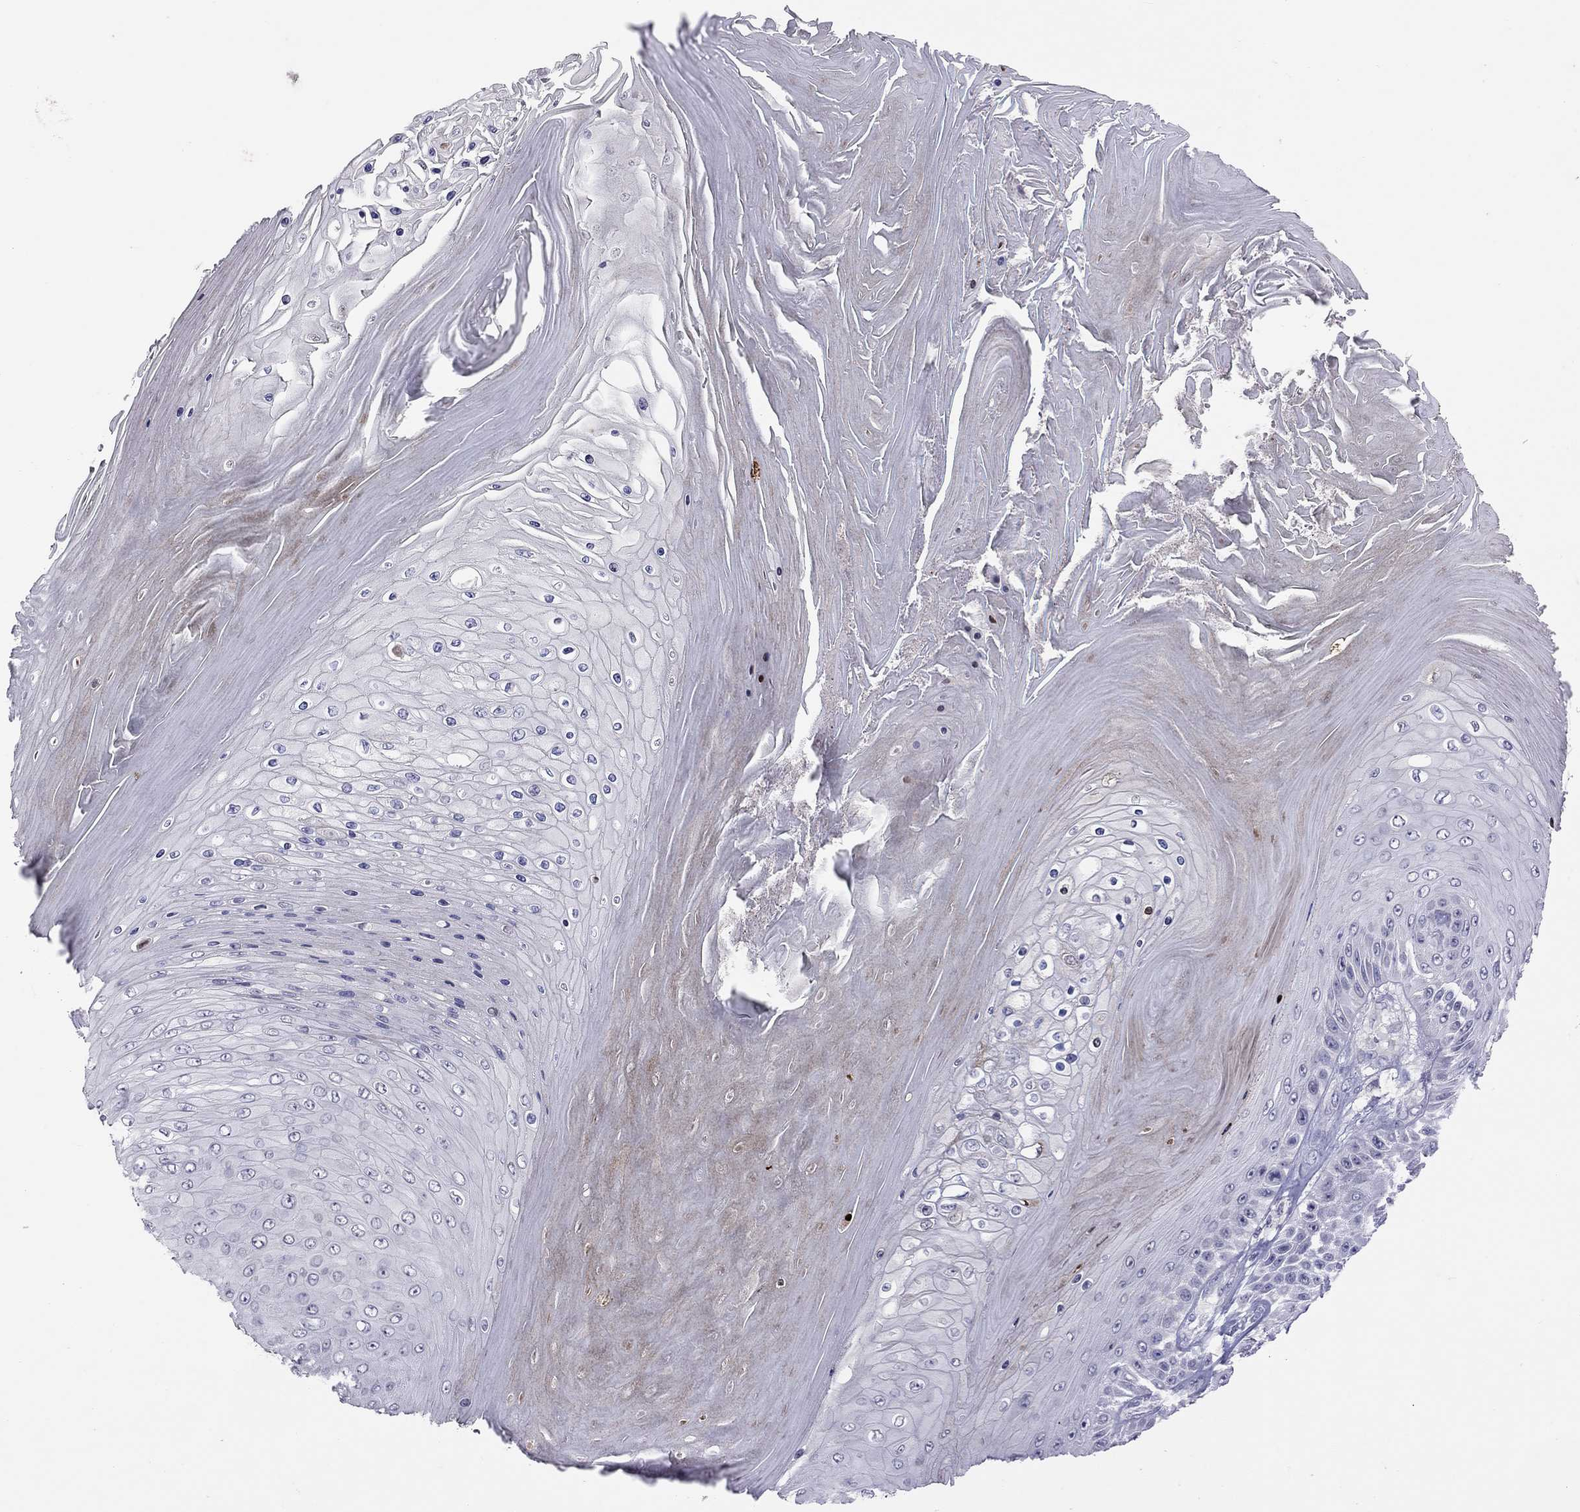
{"staining": {"intensity": "negative", "quantity": "none", "location": "none"}, "tissue": "skin cancer", "cell_type": "Tumor cells", "image_type": "cancer", "snomed": [{"axis": "morphology", "description": "Squamous cell carcinoma, NOS"}, {"axis": "topography", "description": "Skin"}], "caption": "Immunohistochemistry (IHC) of human squamous cell carcinoma (skin) displays no expression in tumor cells.", "gene": "SLAMF1", "patient": {"sex": "male", "age": 62}}